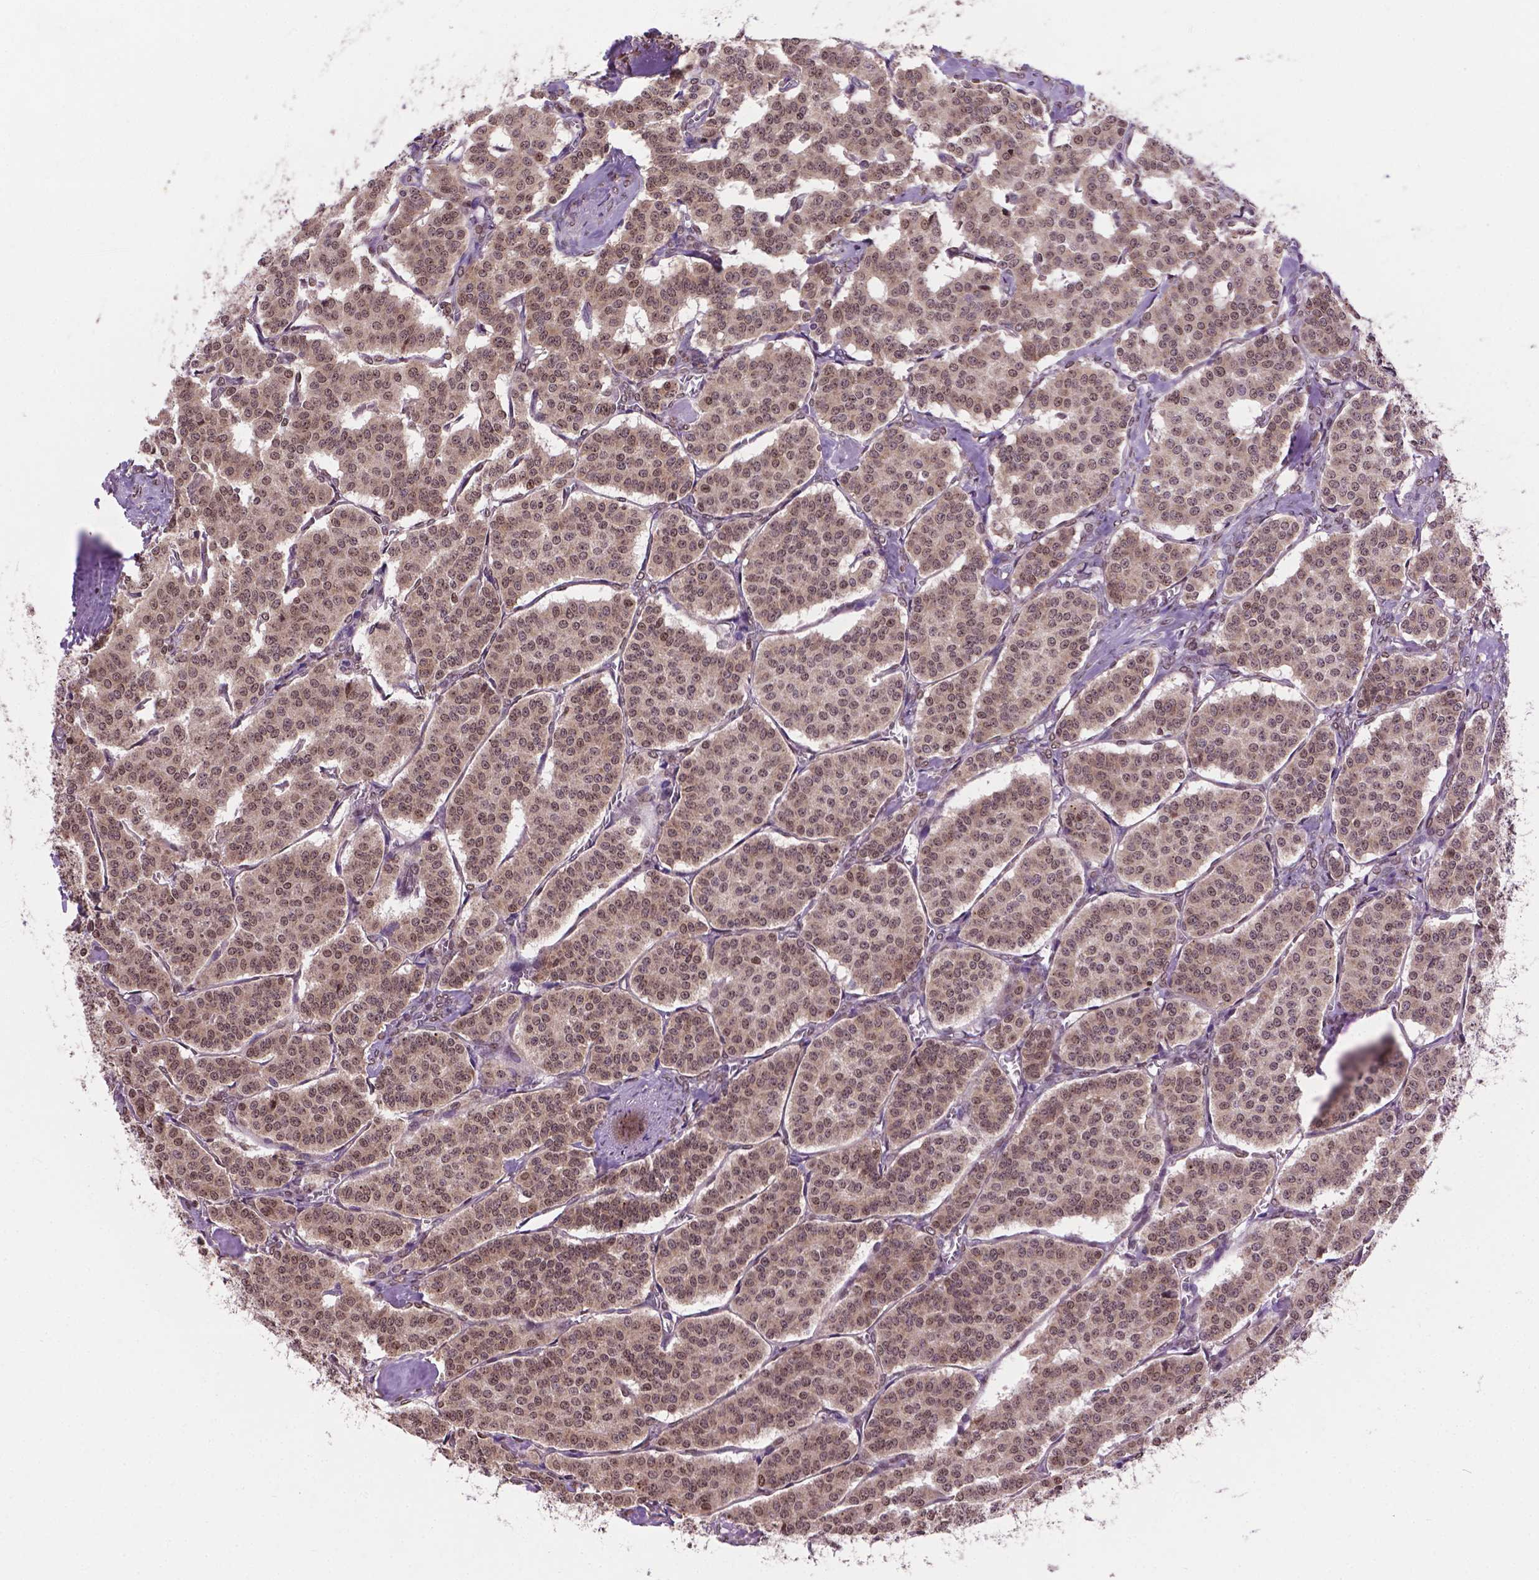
{"staining": {"intensity": "weak", "quantity": ">75%", "location": "cytoplasmic/membranous,nuclear"}, "tissue": "carcinoid", "cell_type": "Tumor cells", "image_type": "cancer", "snomed": [{"axis": "morphology", "description": "Carcinoid, malignant, NOS"}, {"axis": "topography", "description": "Lung"}], "caption": "This is a micrograph of immunohistochemistry (IHC) staining of carcinoid, which shows weak positivity in the cytoplasmic/membranous and nuclear of tumor cells.", "gene": "IRF6", "patient": {"sex": "female", "age": 46}}